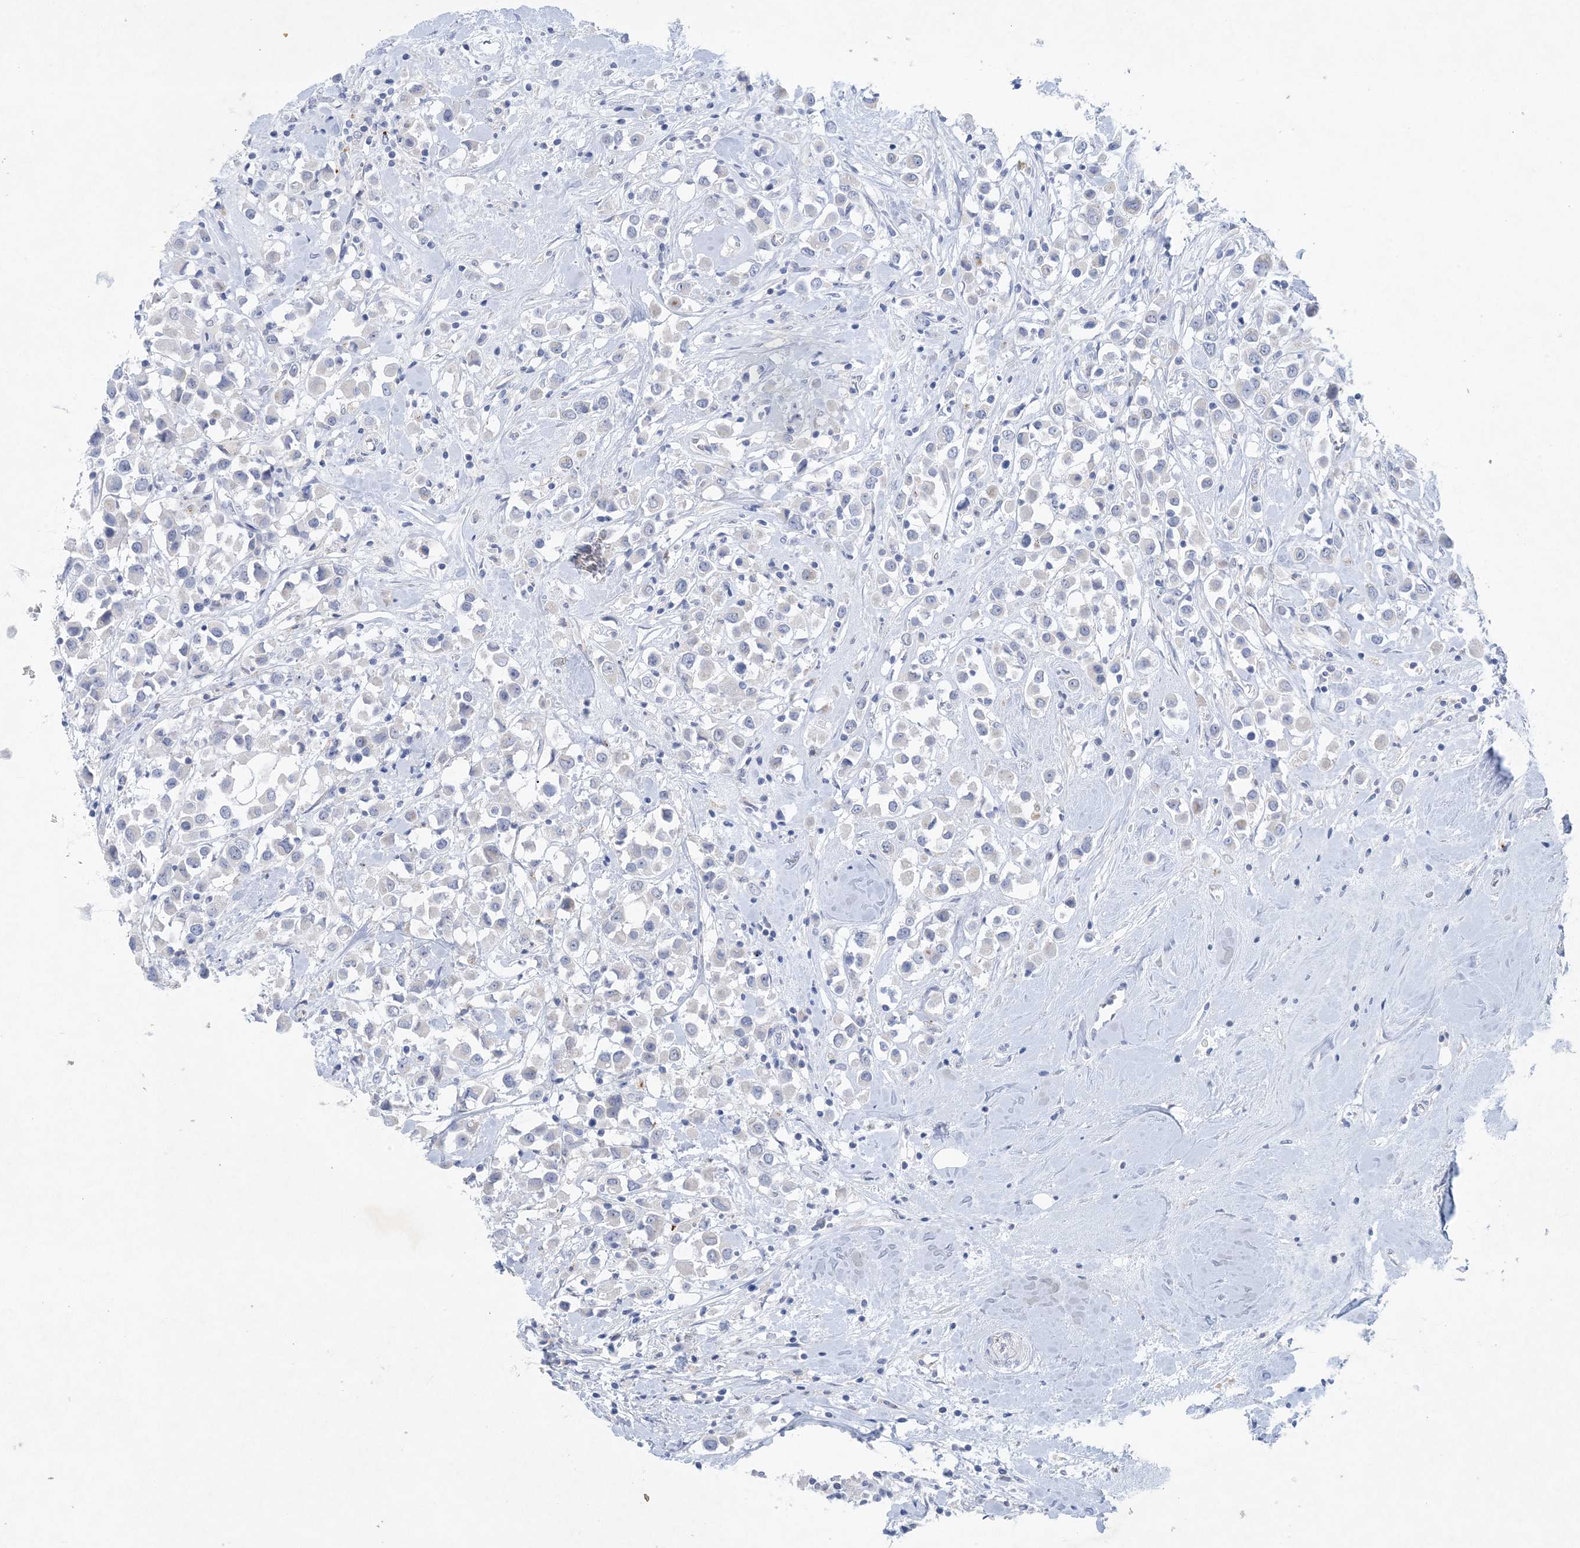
{"staining": {"intensity": "negative", "quantity": "none", "location": "none"}, "tissue": "breast cancer", "cell_type": "Tumor cells", "image_type": "cancer", "snomed": [{"axis": "morphology", "description": "Duct carcinoma"}, {"axis": "topography", "description": "Breast"}], "caption": "Micrograph shows no protein staining in tumor cells of breast cancer (invasive ductal carcinoma) tissue.", "gene": "GABRG1", "patient": {"sex": "female", "age": 61}}